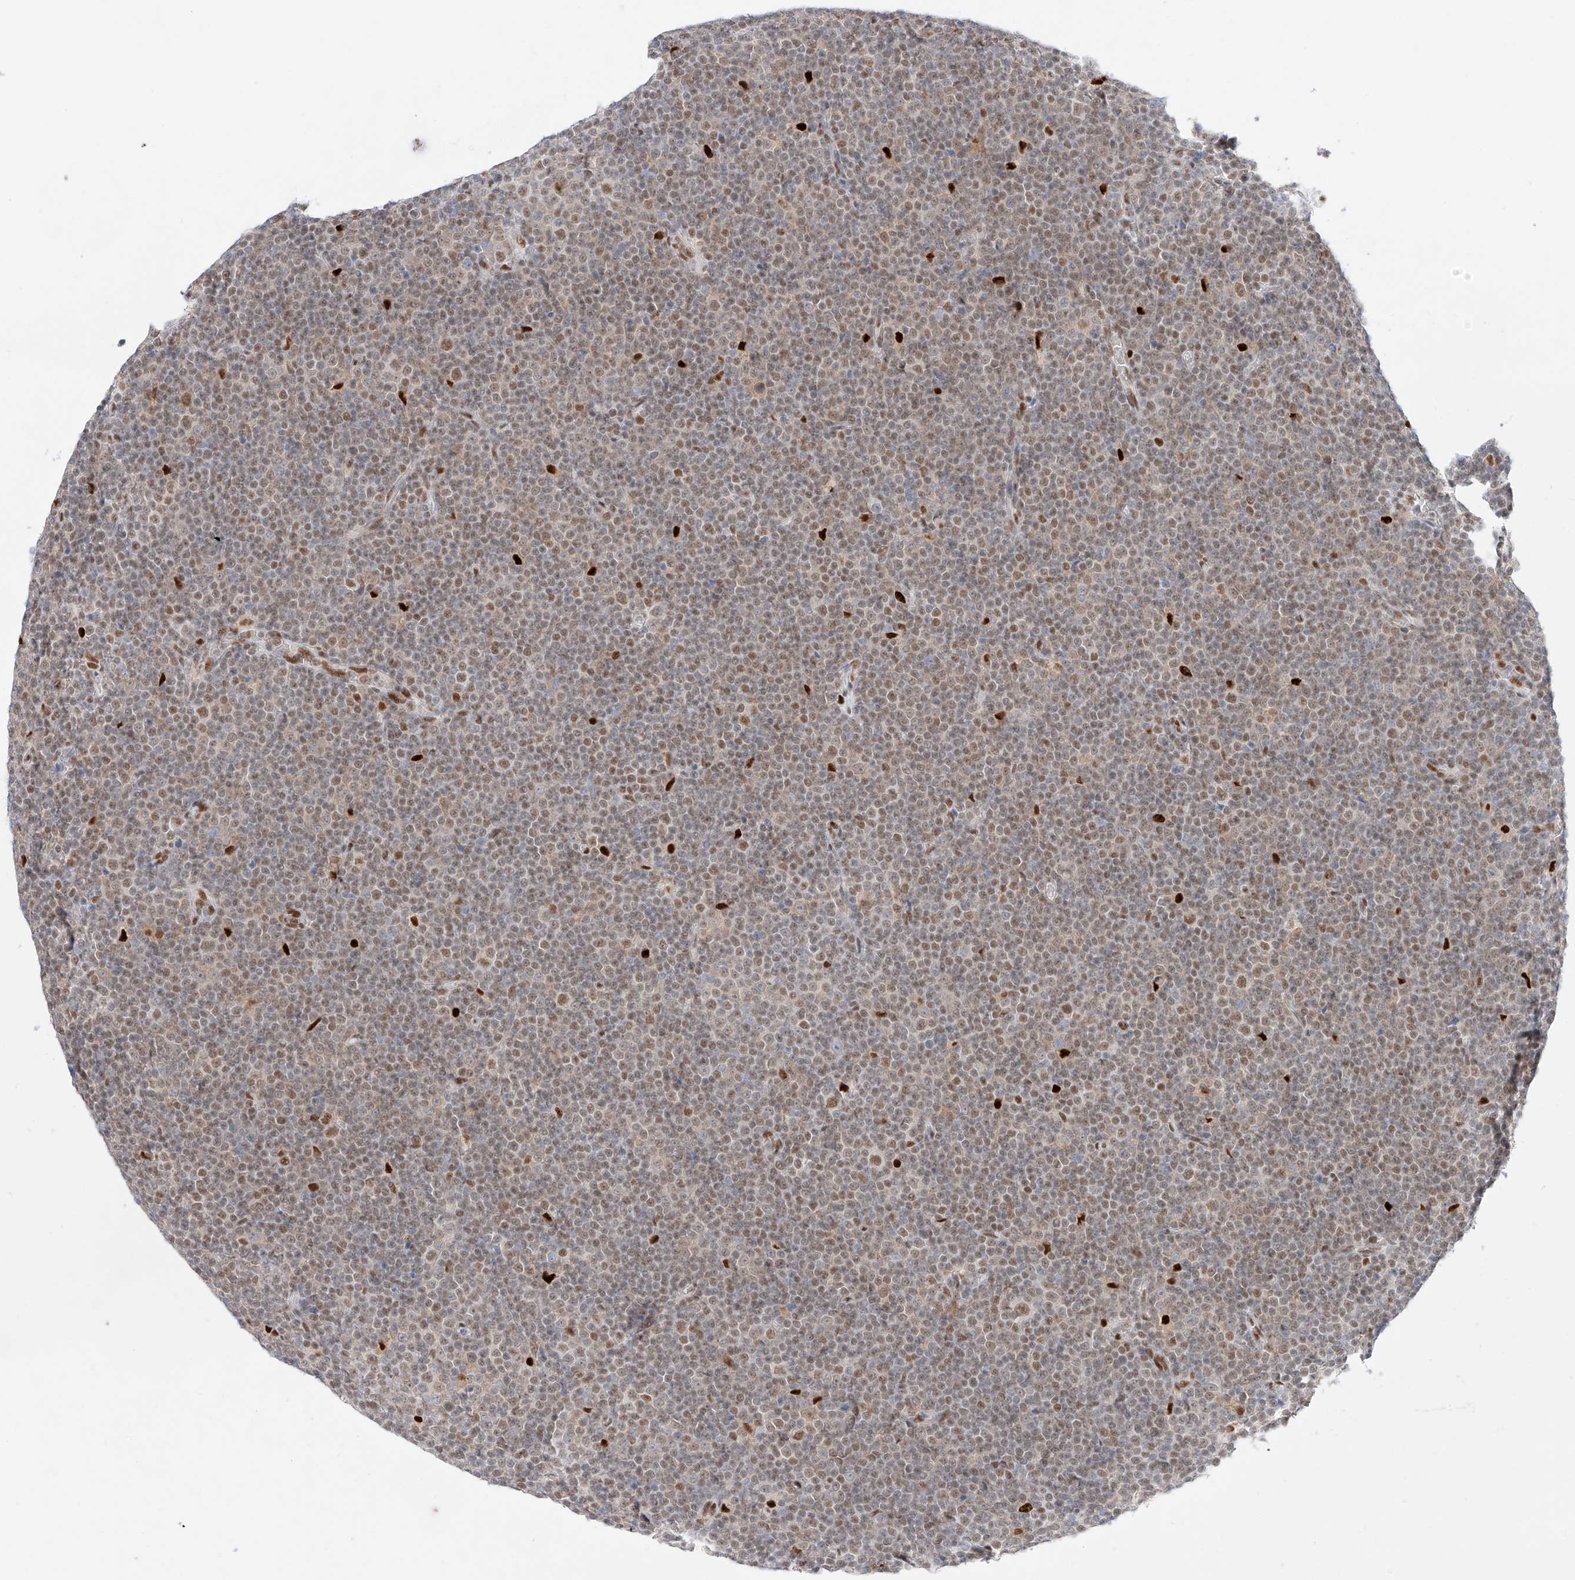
{"staining": {"intensity": "moderate", "quantity": "25%-75%", "location": "nuclear"}, "tissue": "lymphoma", "cell_type": "Tumor cells", "image_type": "cancer", "snomed": [{"axis": "morphology", "description": "Malignant lymphoma, non-Hodgkin's type, Low grade"}, {"axis": "topography", "description": "Lymph node"}], "caption": "IHC histopathology image of neoplastic tissue: human malignant lymphoma, non-Hodgkin's type (low-grade) stained using immunohistochemistry reveals medium levels of moderate protein expression localized specifically in the nuclear of tumor cells, appearing as a nuclear brown color.", "gene": "APIP", "patient": {"sex": "female", "age": 67}}